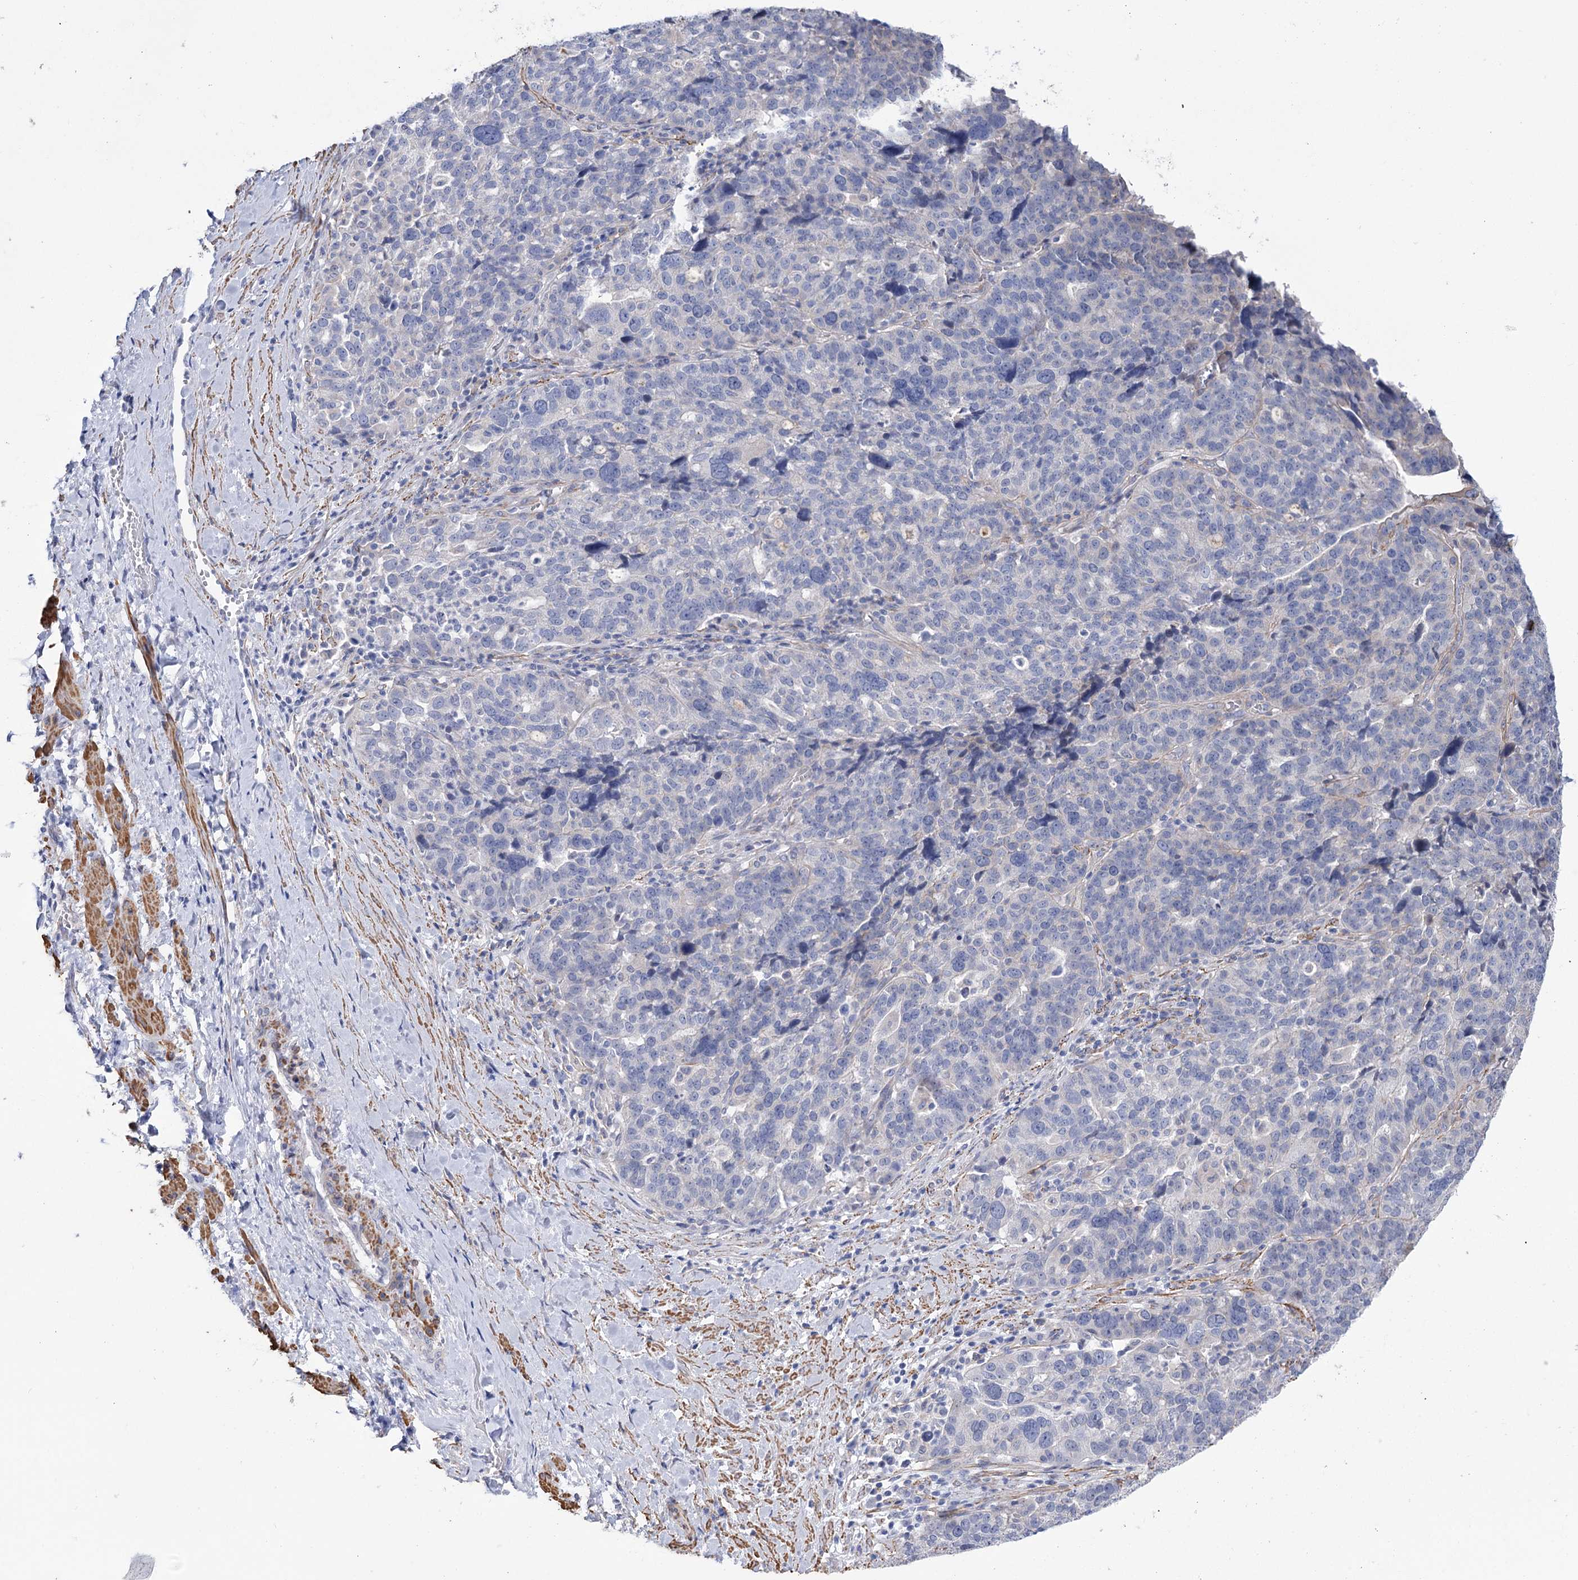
{"staining": {"intensity": "negative", "quantity": "none", "location": "none"}, "tissue": "ovarian cancer", "cell_type": "Tumor cells", "image_type": "cancer", "snomed": [{"axis": "morphology", "description": "Cystadenocarcinoma, serous, NOS"}, {"axis": "topography", "description": "Ovary"}], "caption": "Human ovarian cancer (serous cystadenocarcinoma) stained for a protein using IHC exhibits no positivity in tumor cells.", "gene": "WASHC3", "patient": {"sex": "female", "age": 59}}